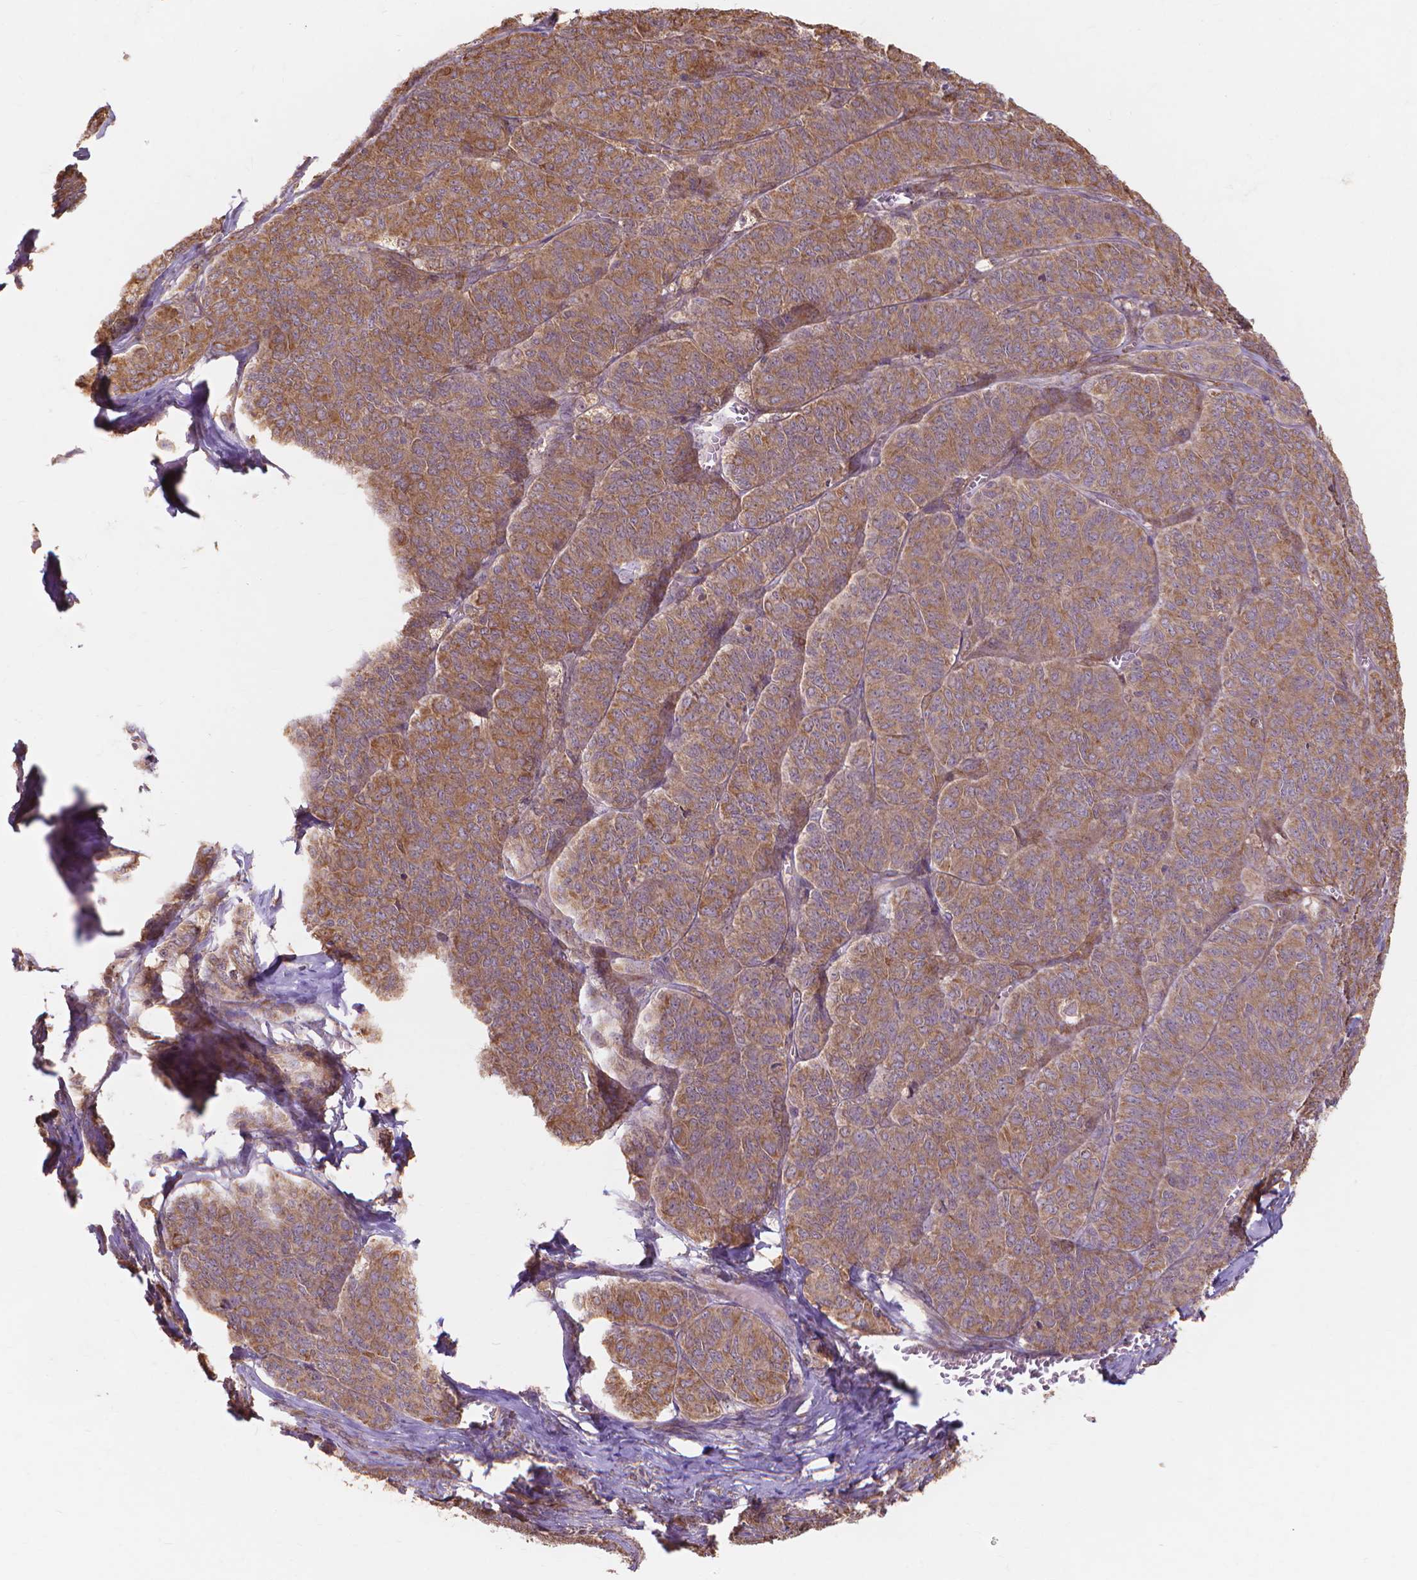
{"staining": {"intensity": "moderate", "quantity": ">75%", "location": "cytoplasmic/membranous"}, "tissue": "ovarian cancer", "cell_type": "Tumor cells", "image_type": "cancer", "snomed": [{"axis": "morphology", "description": "Carcinoma, endometroid"}, {"axis": "topography", "description": "Ovary"}], "caption": "A brown stain labels moderate cytoplasmic/membranous positivity of a protein in human ovarian cancer tumor cells. (DAB (3,3'-diaminobenzidine) IHC, brown staining for protein, blue staining for nuclei).", "gene": "TAB2", "patient": {"sex": "female", "age": 80}}